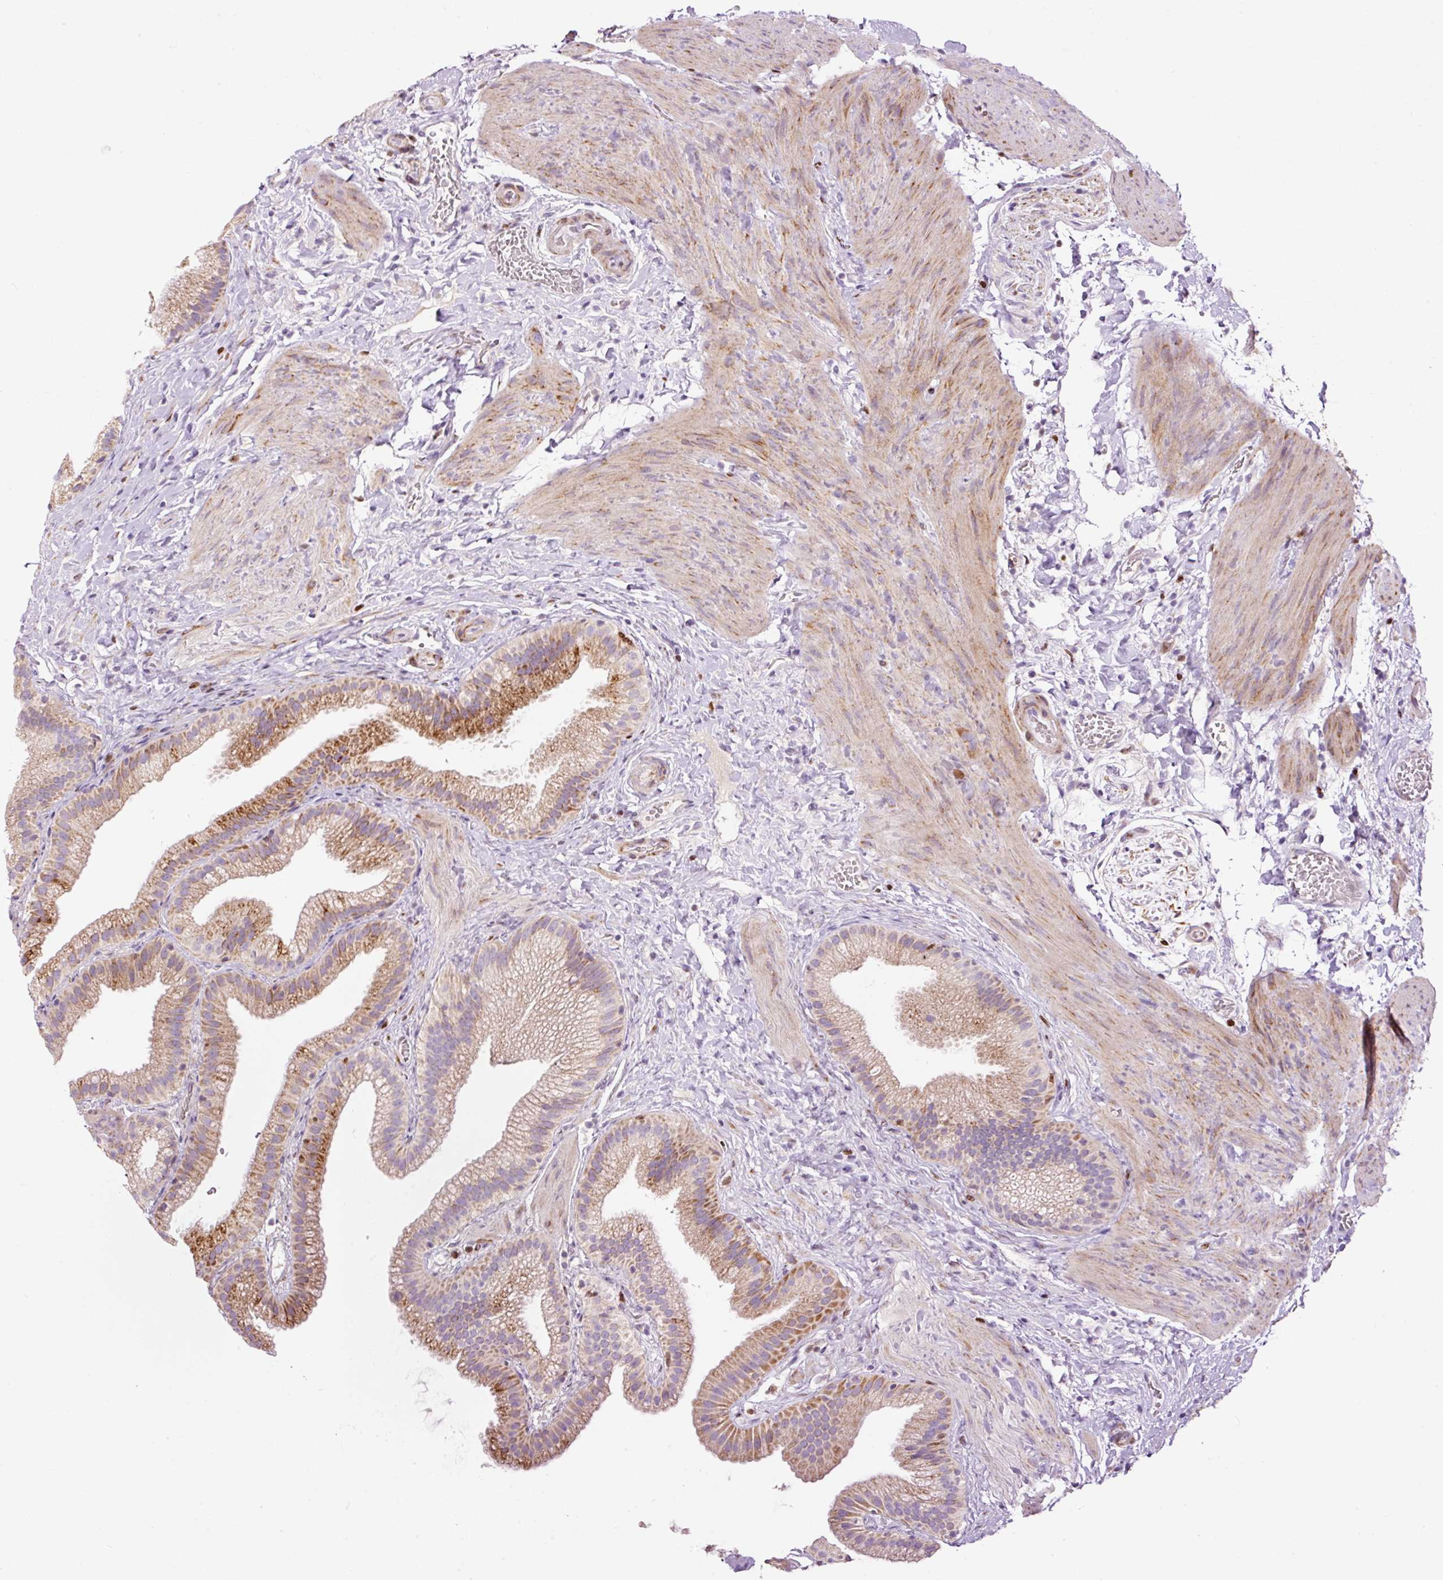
{"staining": {"intensity": "moderate", "quantity": "25%-75%", "location": "cytoplasmic/membranous"}, "tissue": "gallbladder", "cell_type": "Glandular cells", "image_type": "normal", "snomed": [{"axis": "morphology", "description": "Normal tissue, NOS"}, {"axis": "topography", "description": "Gallbladder"}], "caption": "This histopathology image exhibits immunohistochemistry staining of benign human gallbladder, with medium moderate cytoplasmic/membranous expression in about 25%-75% of glandular cells.", "gene": "TMEM8B", "patient": {"sex": "female", "age": 63}}